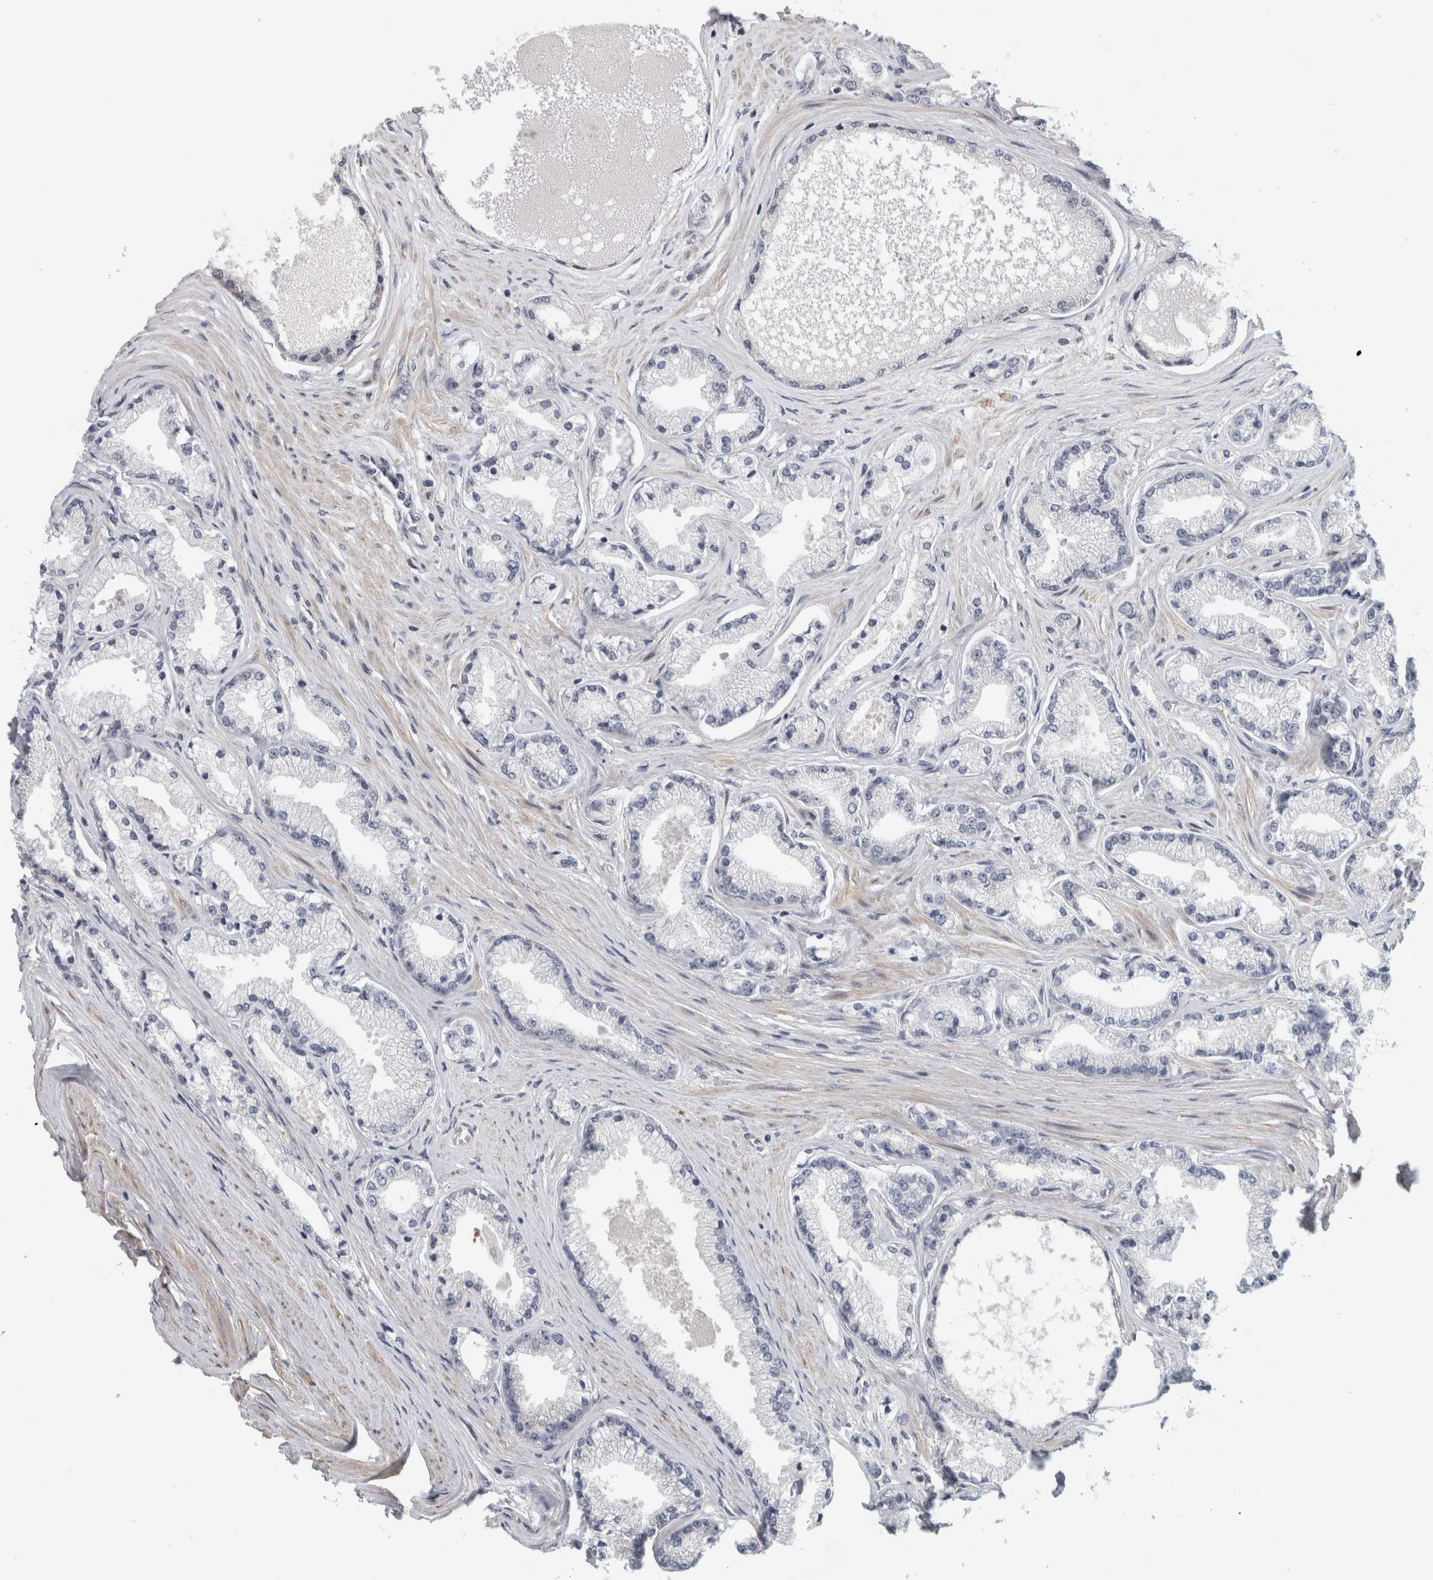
{"staining": {"intensity": "negative", "quantity": "none", "location": "none"}, "tissue": "prostate cancer", "cell_type": "Tumor cells", "image_type": "cancer", "snomed": [{"axis": "morphology", "description": "Adenocarcinoma, High grade"}, {"axis": "topography", "description": "Prostate"}], "caption": "This photomicrograph is of prostate adenocarcinoma (high-grade) stained with immunohistochemistry (IHC) to label a protein in brown with the nuclei are counter-stained blue. There is no expression in tumor cells.", "gene": "ZNF804B", "patient": {"sex": "male", "age": 71}}